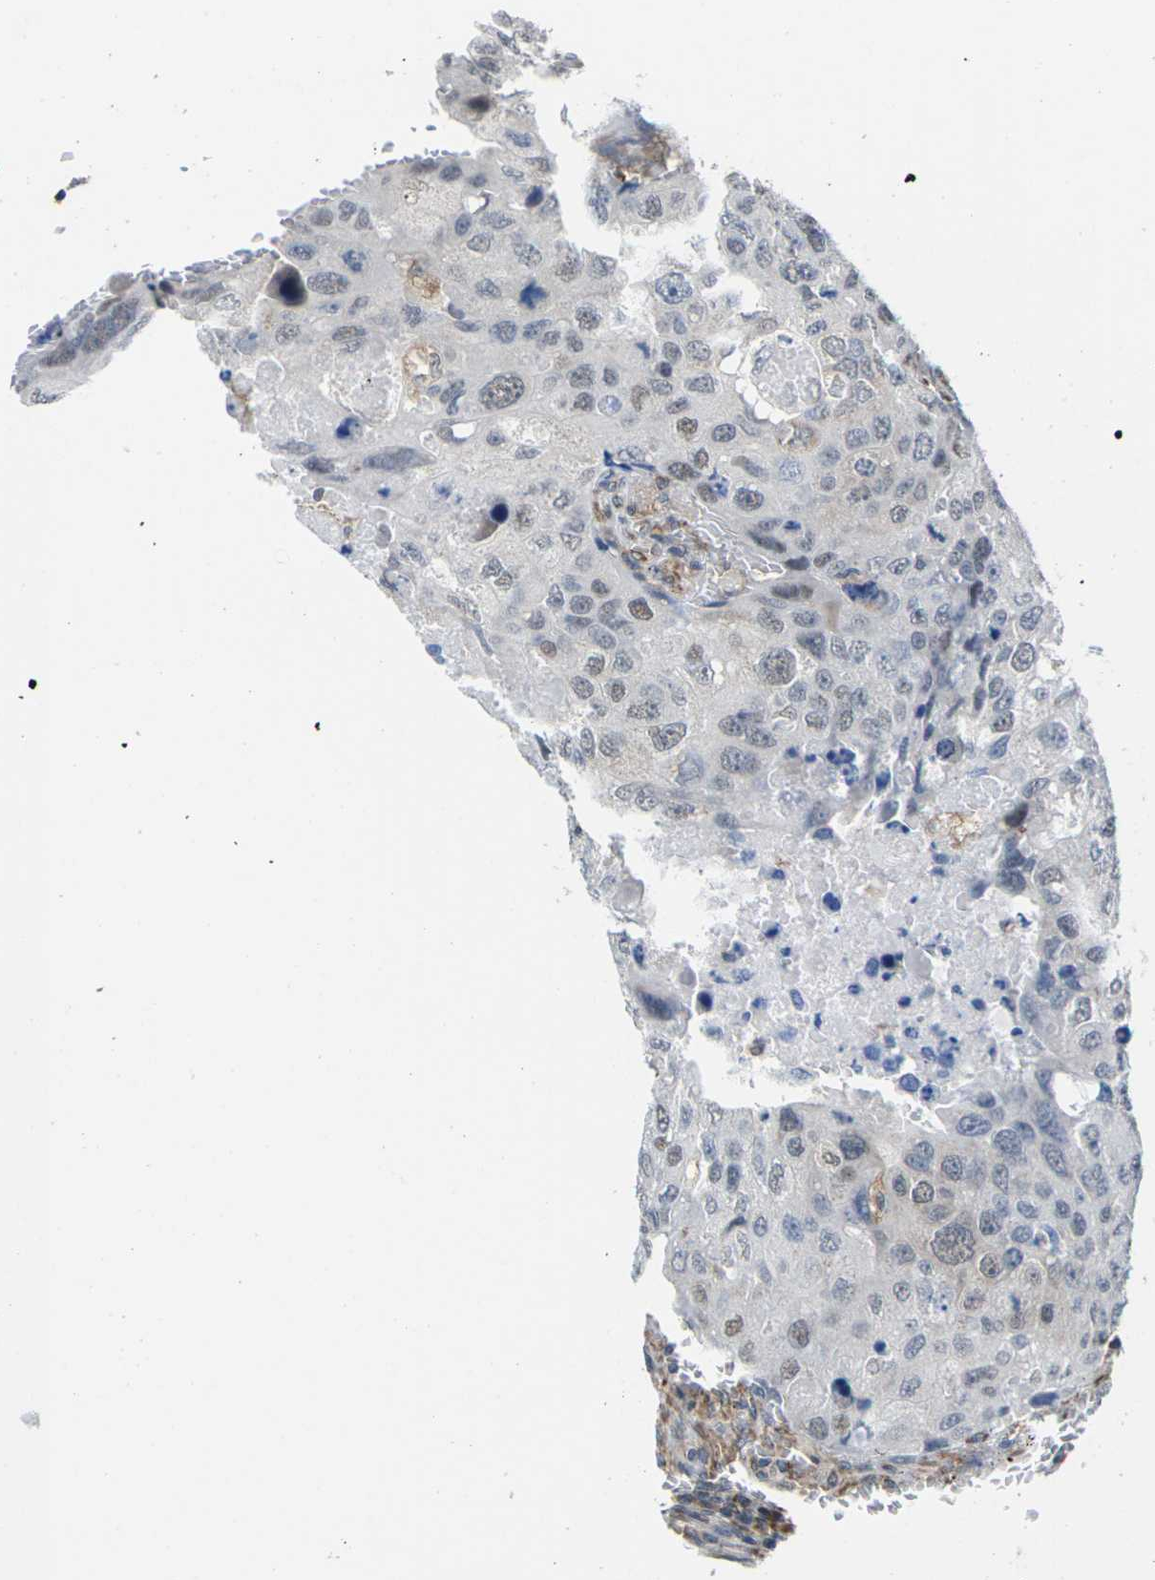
{"staining": {"intensity": "negative", "quantity": "none", "location": "none"}, "tissue": "urothelial cancer", "cell_type": "Tumor cells", "image_type": "cancer", "snomed": [{"axis": "morphology", "description": "Urothelial carcinoma, High grade"}, {"axis": "topography", "description": "Lymph node"}, {"axis": "topography", "description": "Urinary bladder"}], "caption": "High-grade urothelial carcinoma was stained to show a protein in brown. There is no significant expression in tumor cells.", "gene": "PDZK1IP1", "patient": {"sex": "male", "age": 51}}